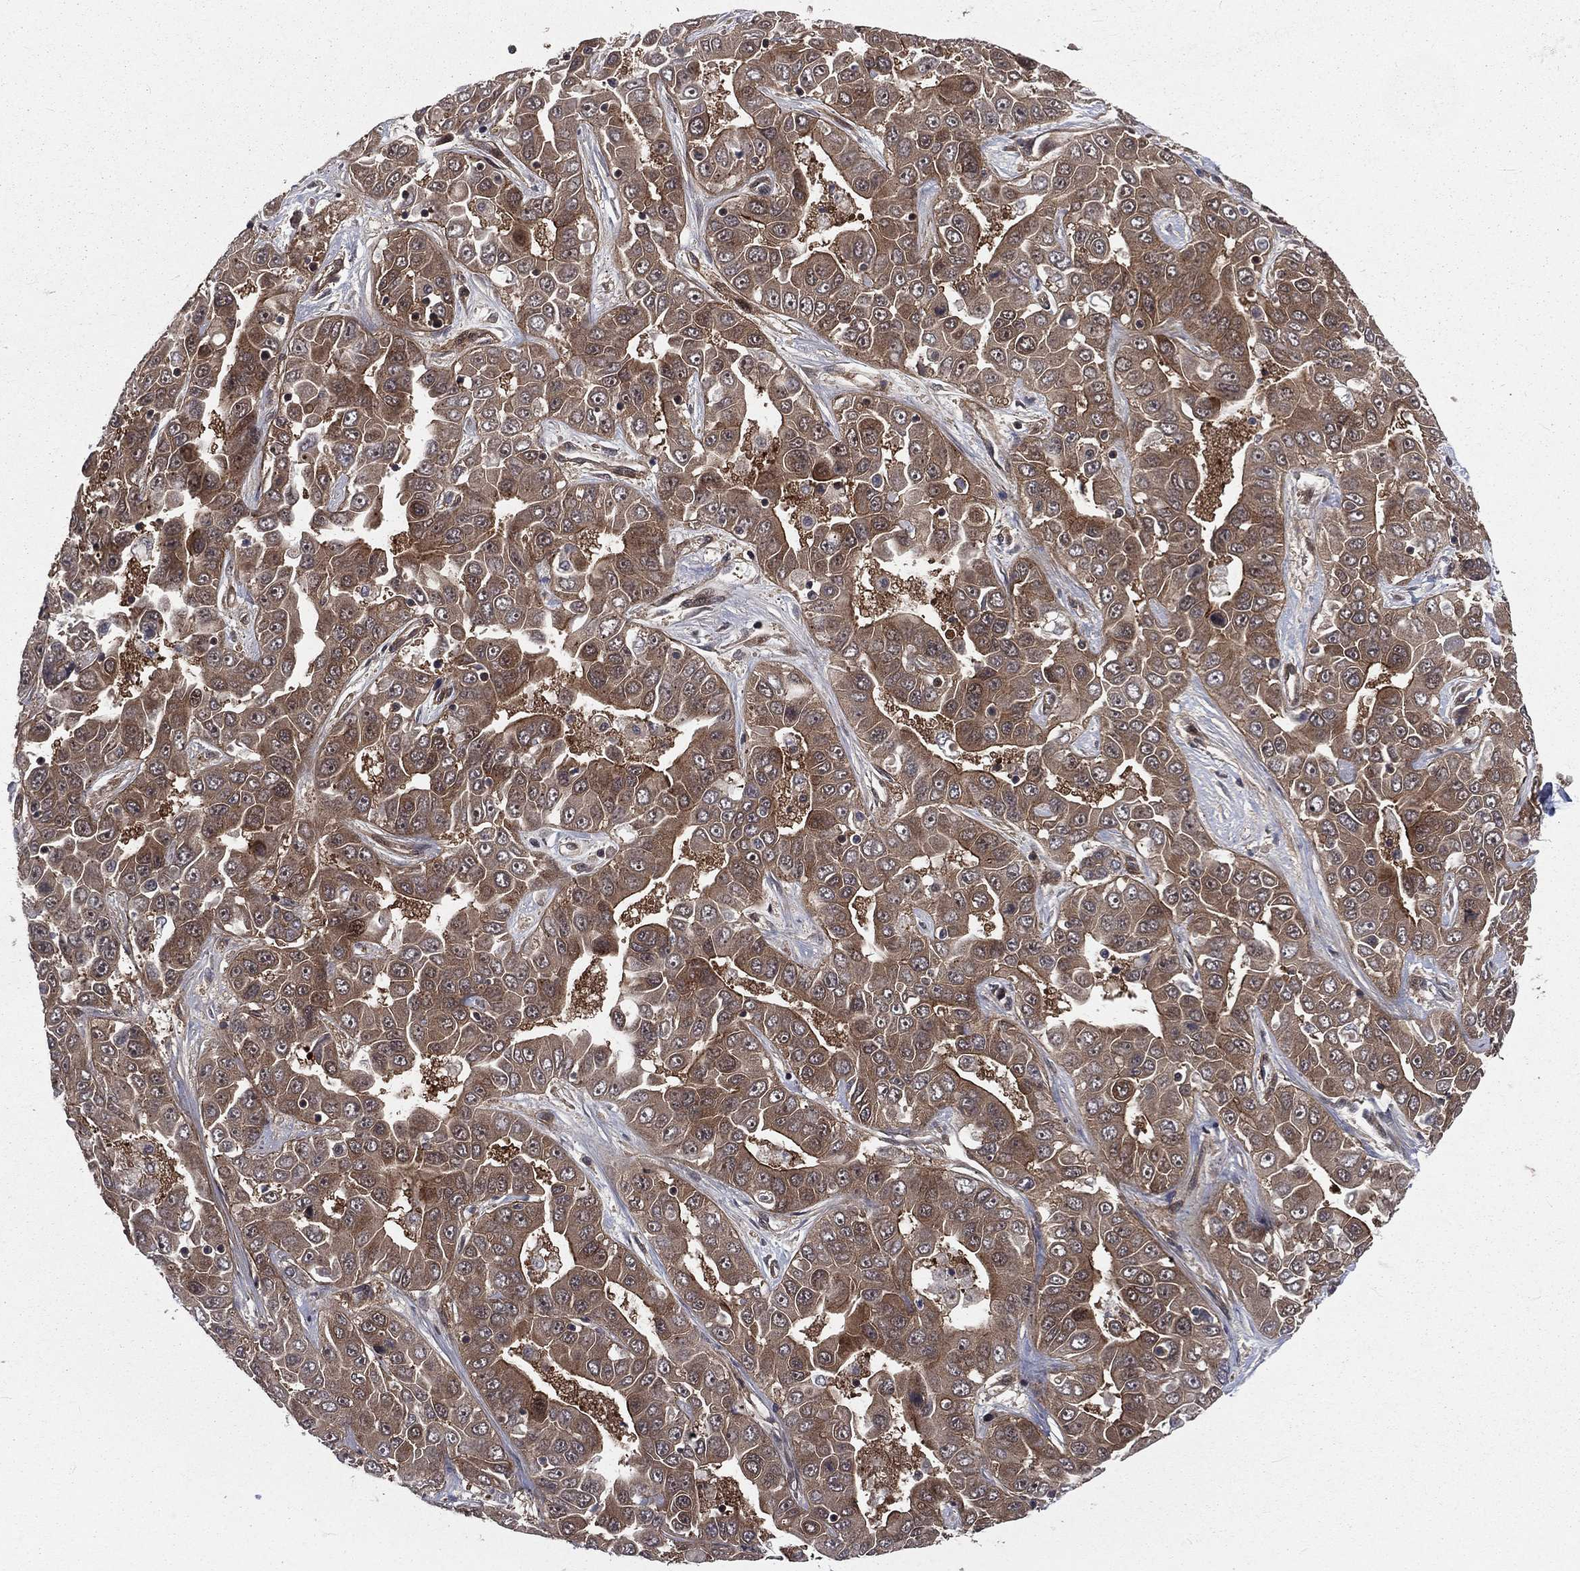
{"staining": {"intensity": "moderate", "quantity": ">75%", "location": "cytoplasmic/membranous"}, "tissue": "liver cancer", "cell_type": "Tumor cells", "image_type": "cancer", "snomed": [{"axis": "morphology", "description": "Cholangiocarcinoma"}, {"axis": "topography", "description": "Liver"}], "caption": "Human cholangiocarcinoma (liver) stained with a brown dye demonstrates moderate cytoplasmic/membranous positive expression in approximately >75% of tumor cells.", "gene": "ARL3", "patient": {"sex": "female", "age": 52}}